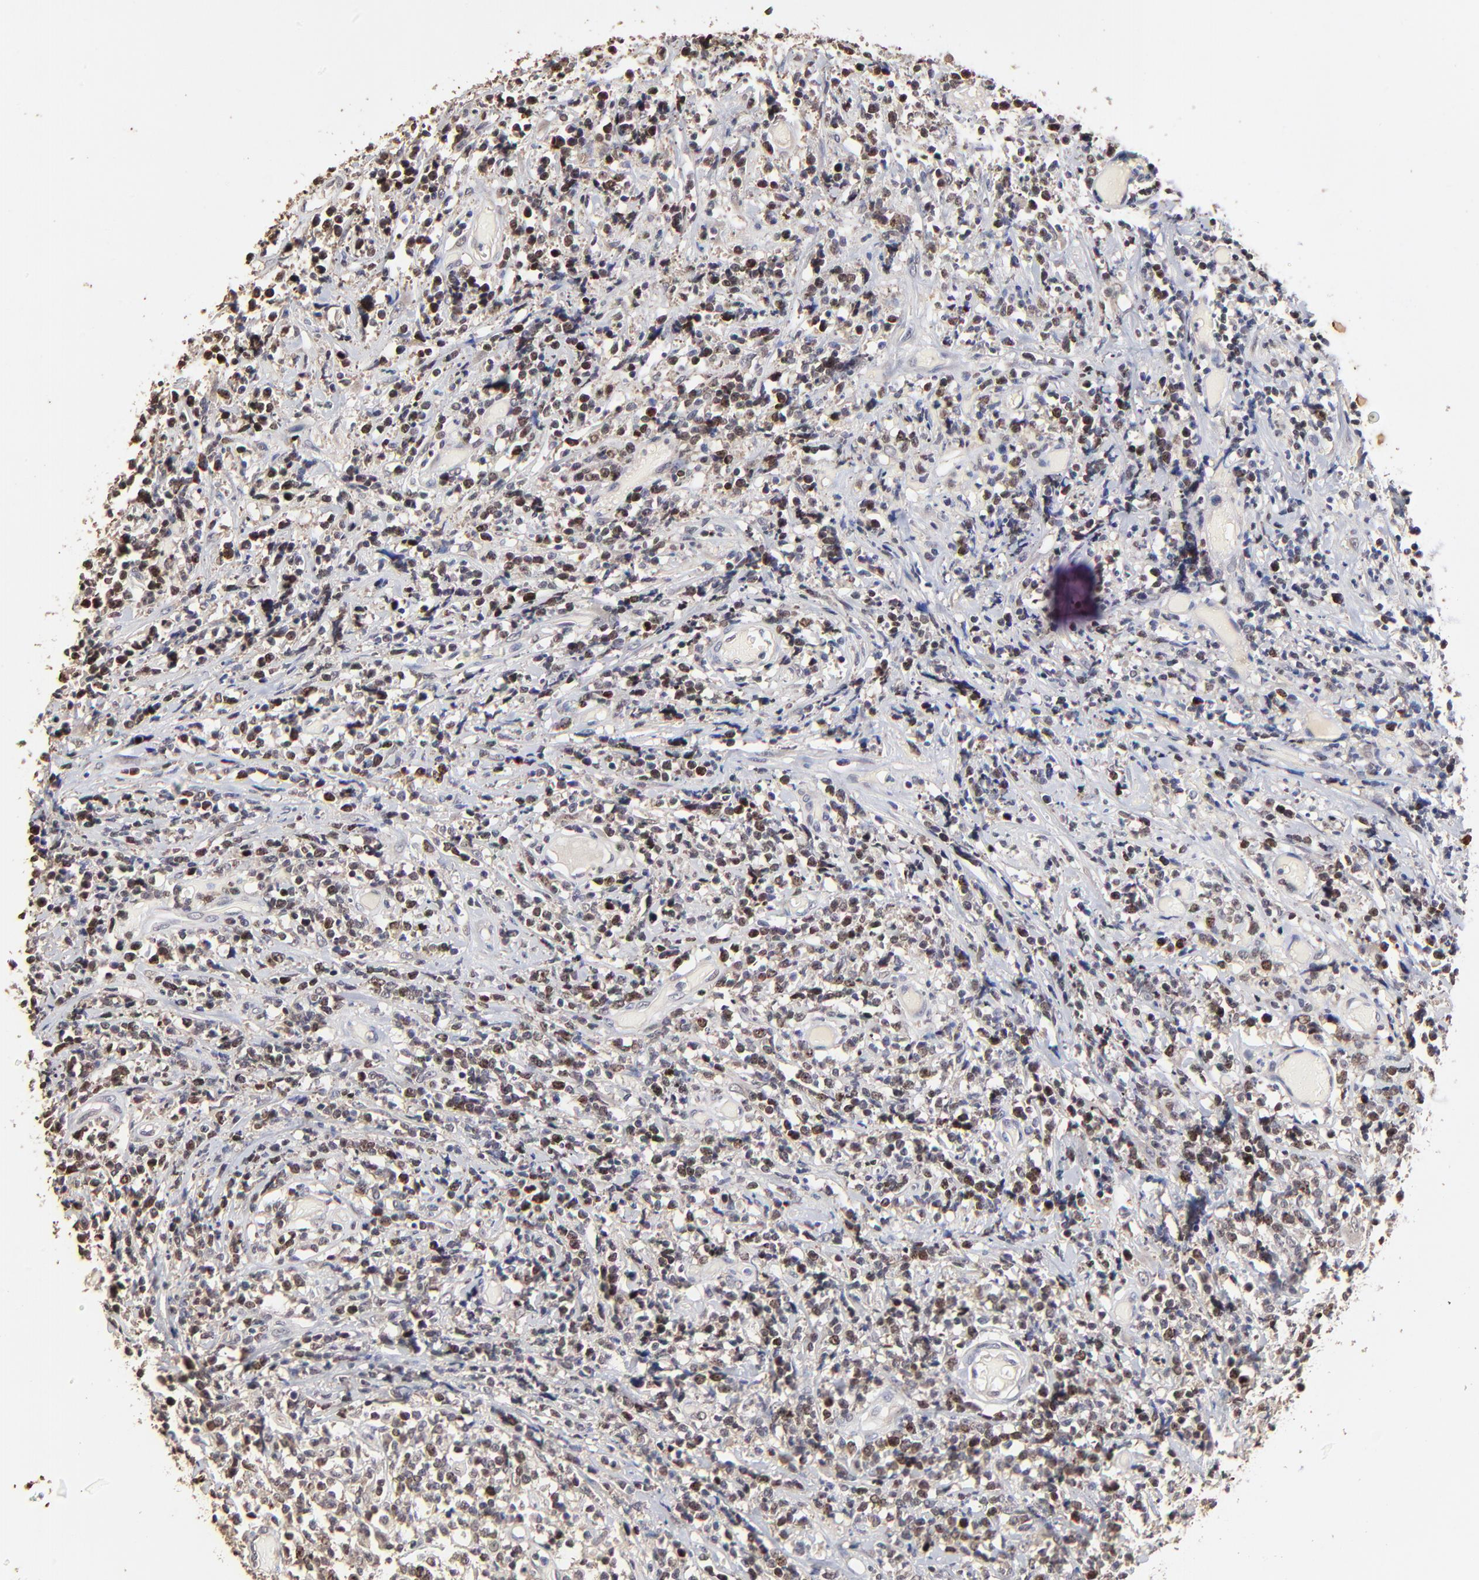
{"staining": {"intensity": "moderate", "quantity": "25%-75%", "location": "nuclear"}, "tissue": "lymphoma", "cell_type": "Tumor cells", "image_type": "cancer", "snomed": [{"axis": "morphology", "description": "Malignant lymphoma, non-Hodgkin's type, High grade"}, {"axis": "topography", "description": "Colon"}], "caption": "Malignant lymphoma, non-Hodgkin's type (high-grade) was stained to show a protein in brown. There is medium levels of moderate nuclear positivity in approximately 25%-75% of tumor cells.", "gene": "BIRC5", "patient": {"sex": "male", "age": 82}}